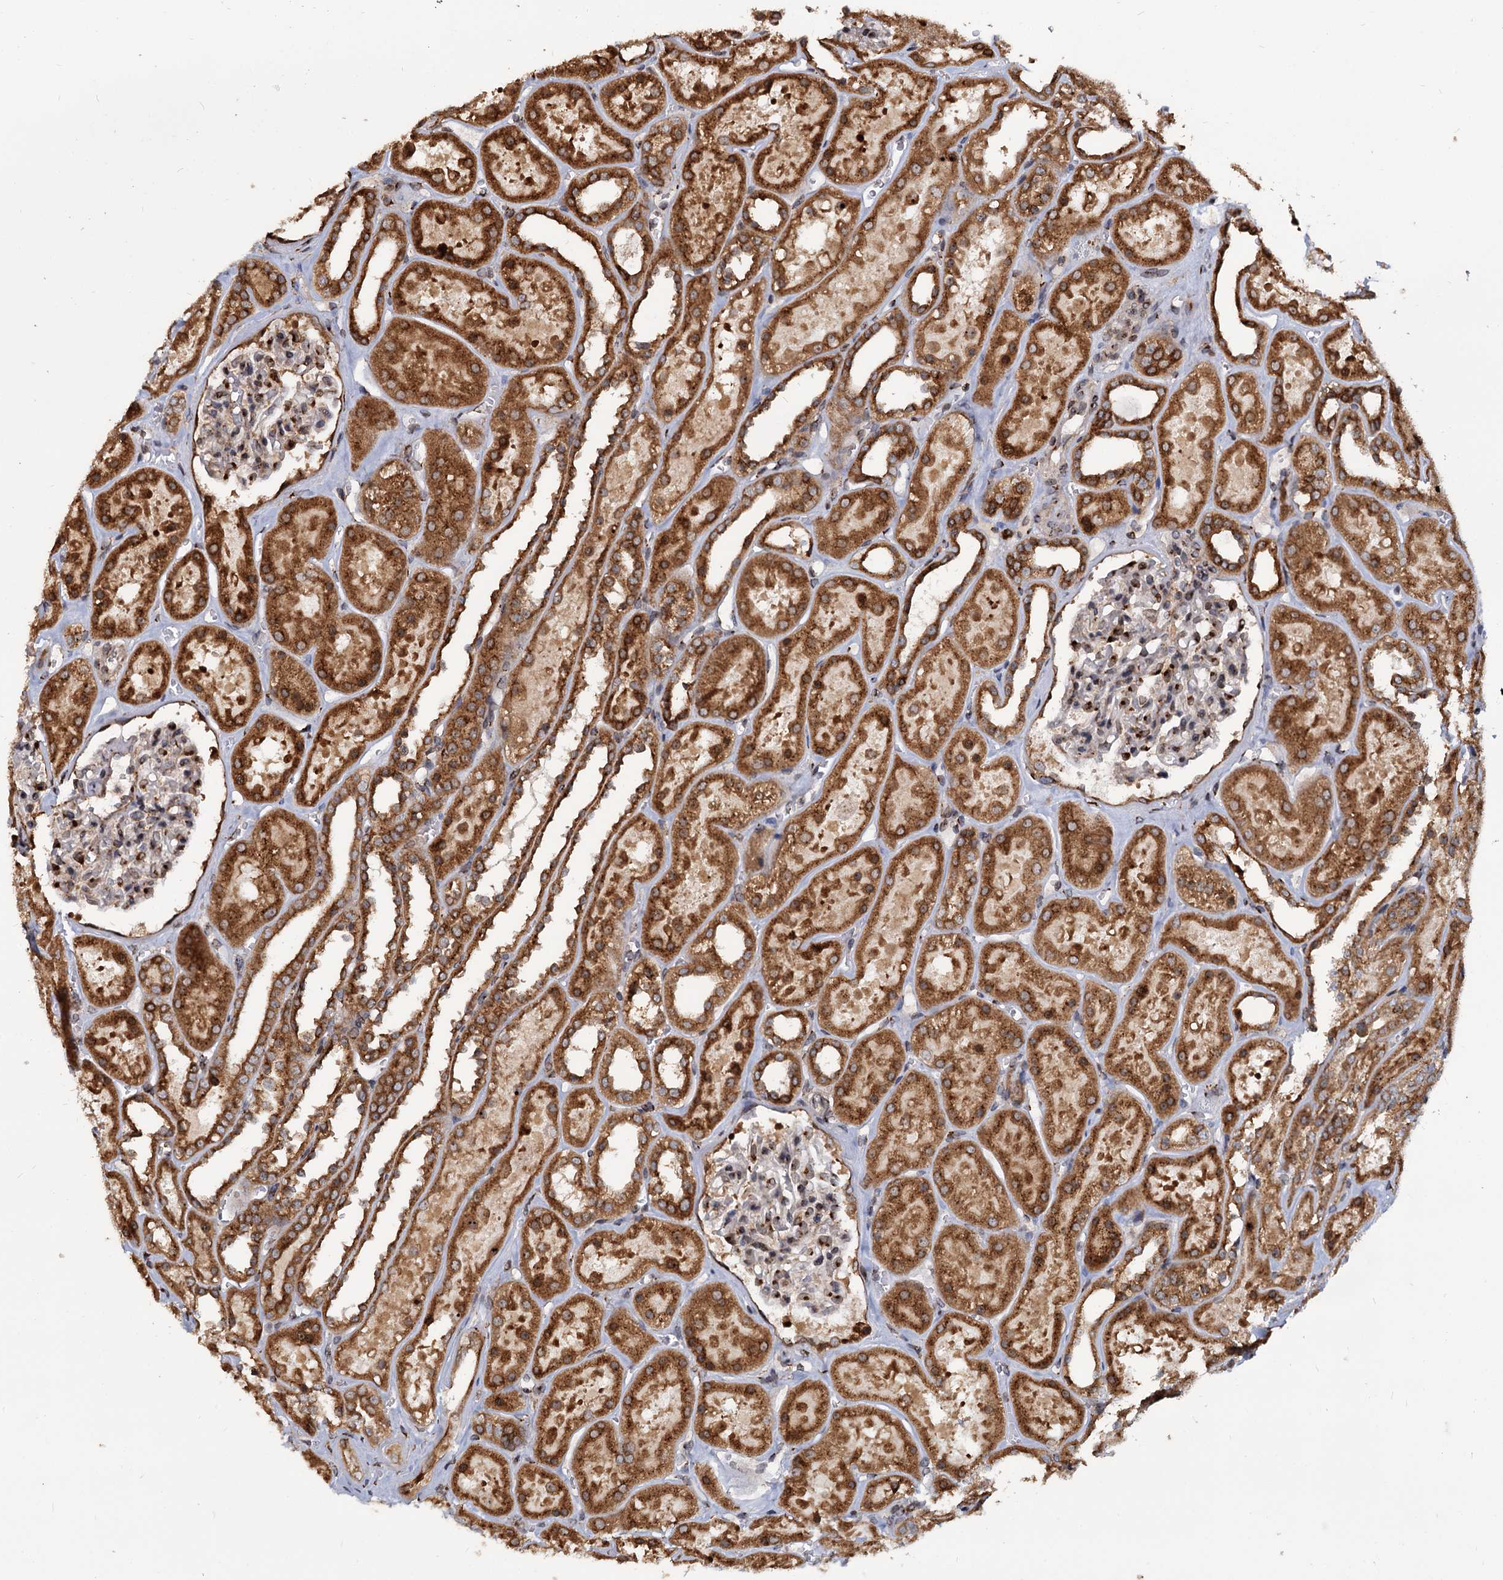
{"staining": {"intensity": "strong", "quantity": "25%-75%", "location": "cytoplasmic/membranous"}, "tissue": "kidney", "cell_type": "Cells in glomeruli", "image_type": "normal", "snomed": [{"axis": "morphology", "description": "Normal tissue, NOS"}, {"axis": "topography", "description": "Kidney"}], "caption": "DAB immunohistochemical staining of unremarkable human kidney demonstrates strong cytoplasmic/membranous protein staining in about 25%-75% of cells in glomeruli.", "gene": "SAAL1", "patient": {"sex": "female", "age": 41}}